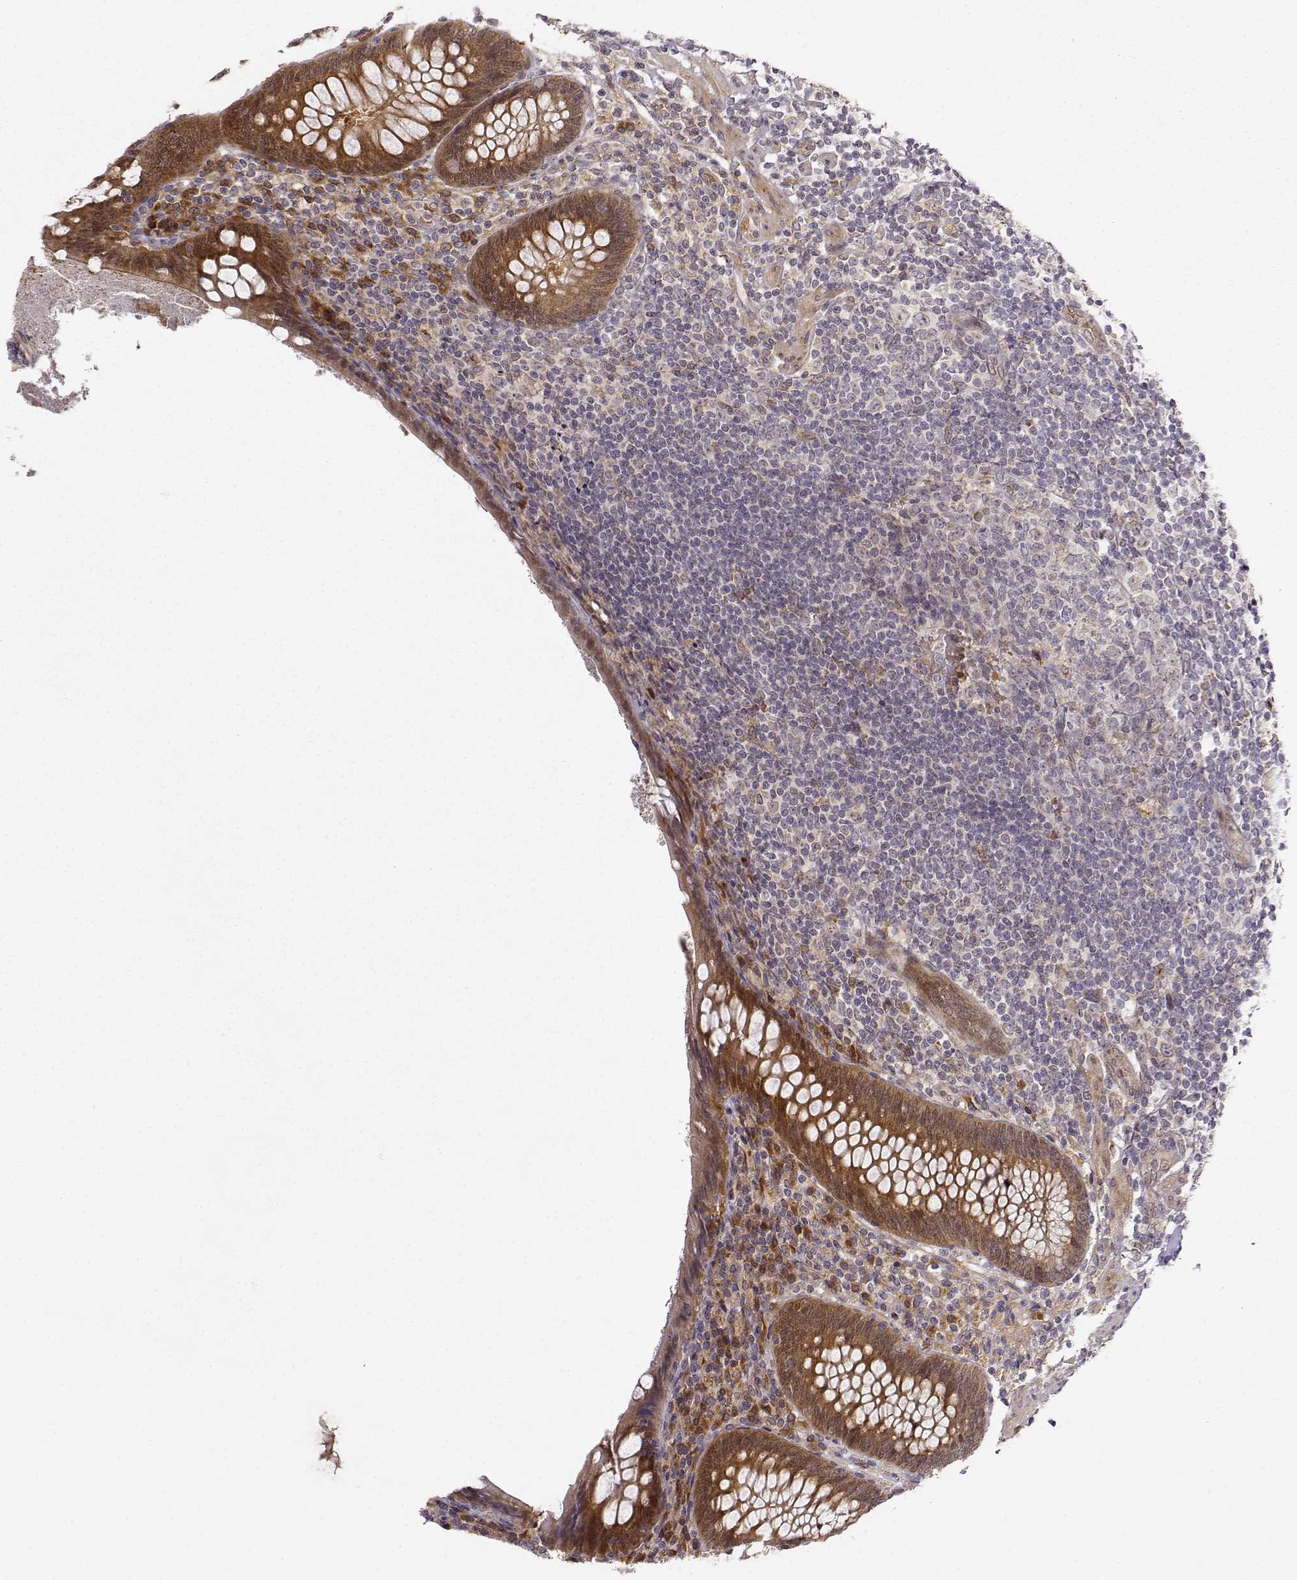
{"staining": {"intensity": "strong", "quantity": ">75%", "location": "cytoplasmic/membranous"}, "tissue": "appendix", "cell_type": "Glandular cells", "image_type": "normal", "snomed": [{"axis": "morphology", "description": "Normal tissue, NOS"}, {"axis": "topography", "description": "Appendix"}], "caption": "Appendix stained with a brown dye displays strong cytoplasmic/membranous positive expression in about >75% of glandular cells.", "gene": "ERGIC2", "patient": {"sex": "male", "age": 47}}